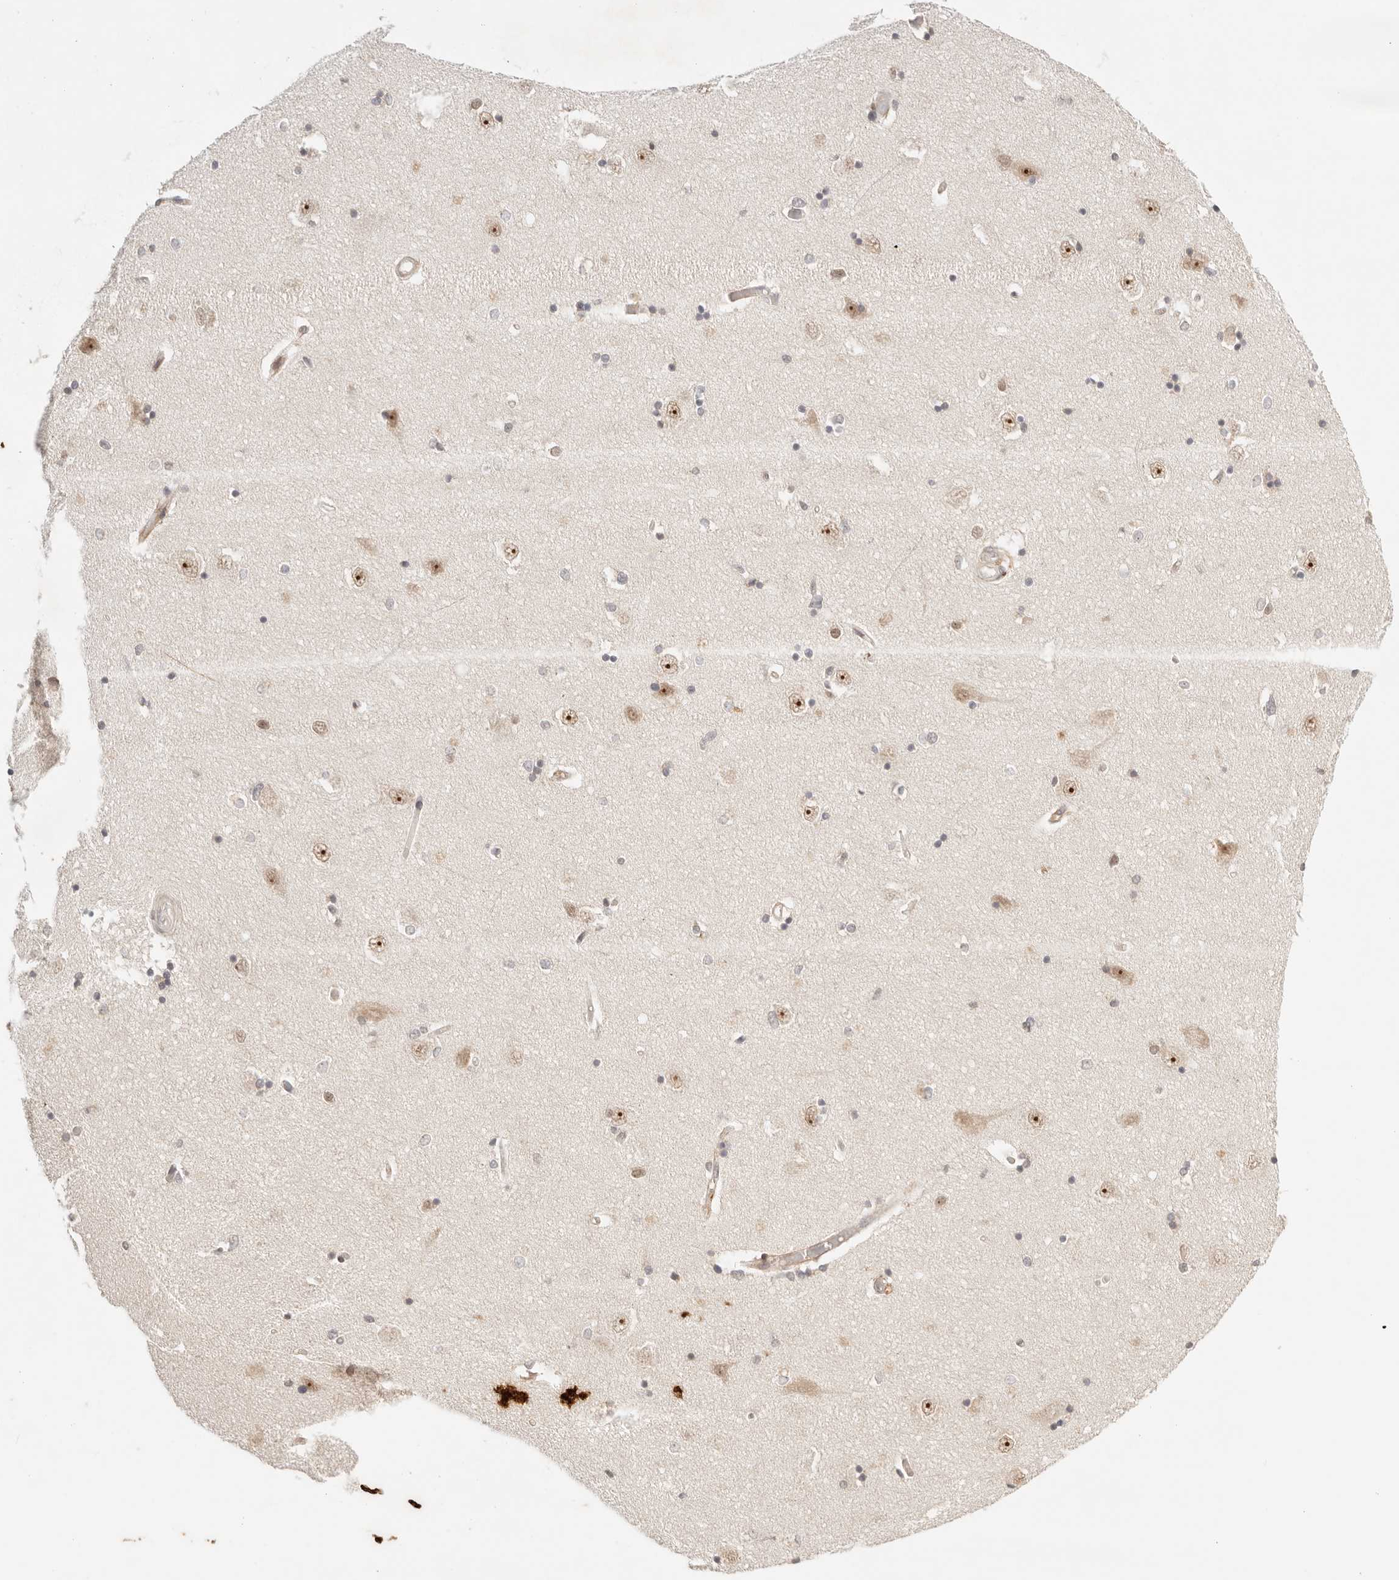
{"staining": {"intensity": "negative", "quantity": "none", "location": "none"}, "tissue": "hippocampus", "cell_type": "Glial cells", "image_type": "normal", "snomed": [{"axis": "morphology", "description": "Normal tissue, NOS"}, {"axis": "topography", "description": "Hippocampus"}], "caption": "Human hippocampus stained for a protein using IHC displays no positivity in glial cells.", "gene": "GTF2E2", "patient": {"sex": "male", "age": 45}}